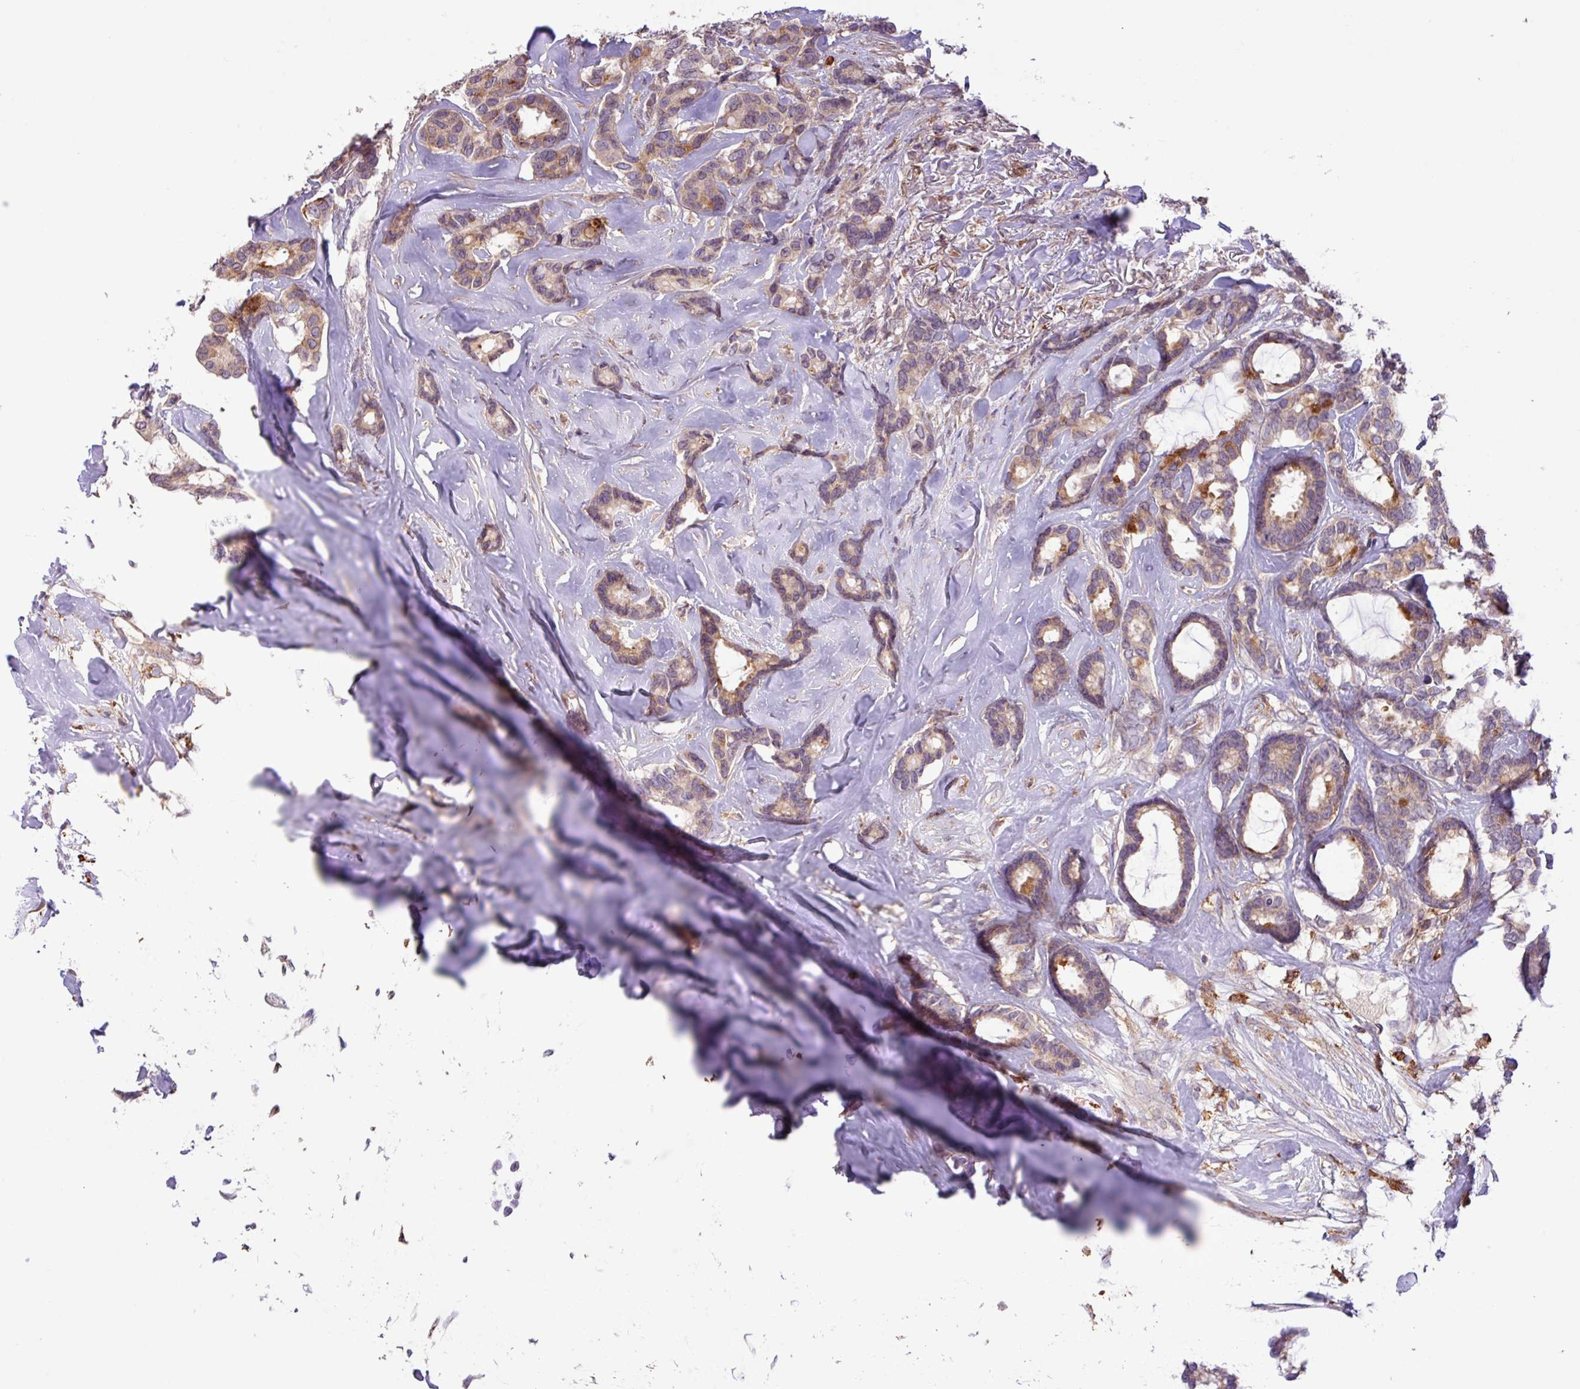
{"staining": {"intensity": "weak", "quantity": "25%-75%", "location": "cytoplasmic/membranous"}, "tissue": "breast cancer", "cell_type": "Tumor cells", "image_type": "cancer", "snomed": [{"axis": "morphology", "description": "Duct carcinoma"}, {"axis": "topography", "description": "Breast"}], "caption": "This is an image of immunohistochemistry (IHC) staining of breast cancer (intraductal carcinoma), which shows weak staining in the cytoplasmic/membranous of tumor cells.", "gene": "ARHGEF25", "patient": {"sex": "female", "age": 87}}